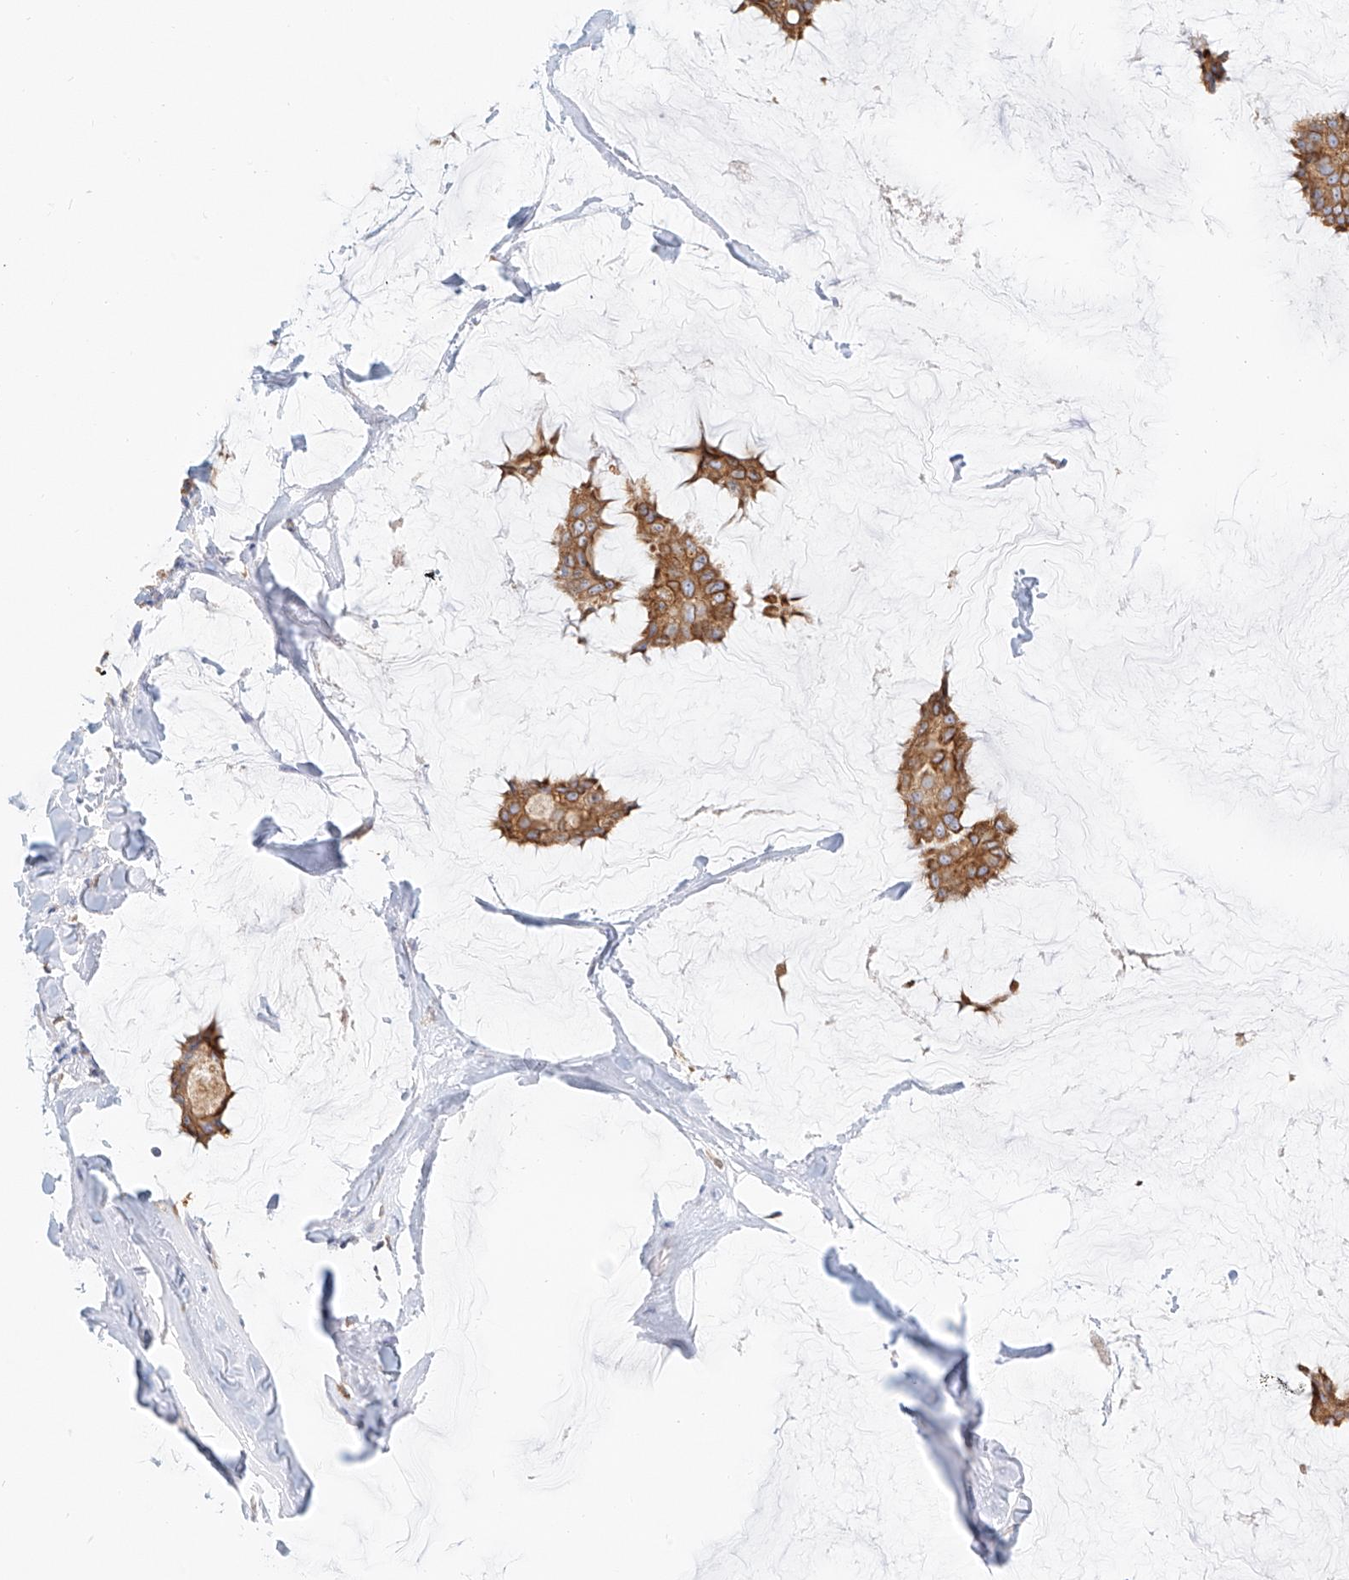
{"staining": {"intensity": "moderate", "quantity": ">75%", "location": "cytoplasmic/membranous"}, "tissue": "breast cancer", "cell_type": "Tumor cells", "image_type": "cancer", "snomed": [{"axis": "morphology", "description": "Duct carcinoma"}, {"axis": "topography", "description": "Breast"}], "caption": "This is an image of immunohistochemistry (IHC) staining of breast intraductal carcinoma, which shows moderate positivity in the cytoplasmic/membranous of tumor cells.", "gene": "DHRS7", "patient": {"sex": "female", "age": 93}}